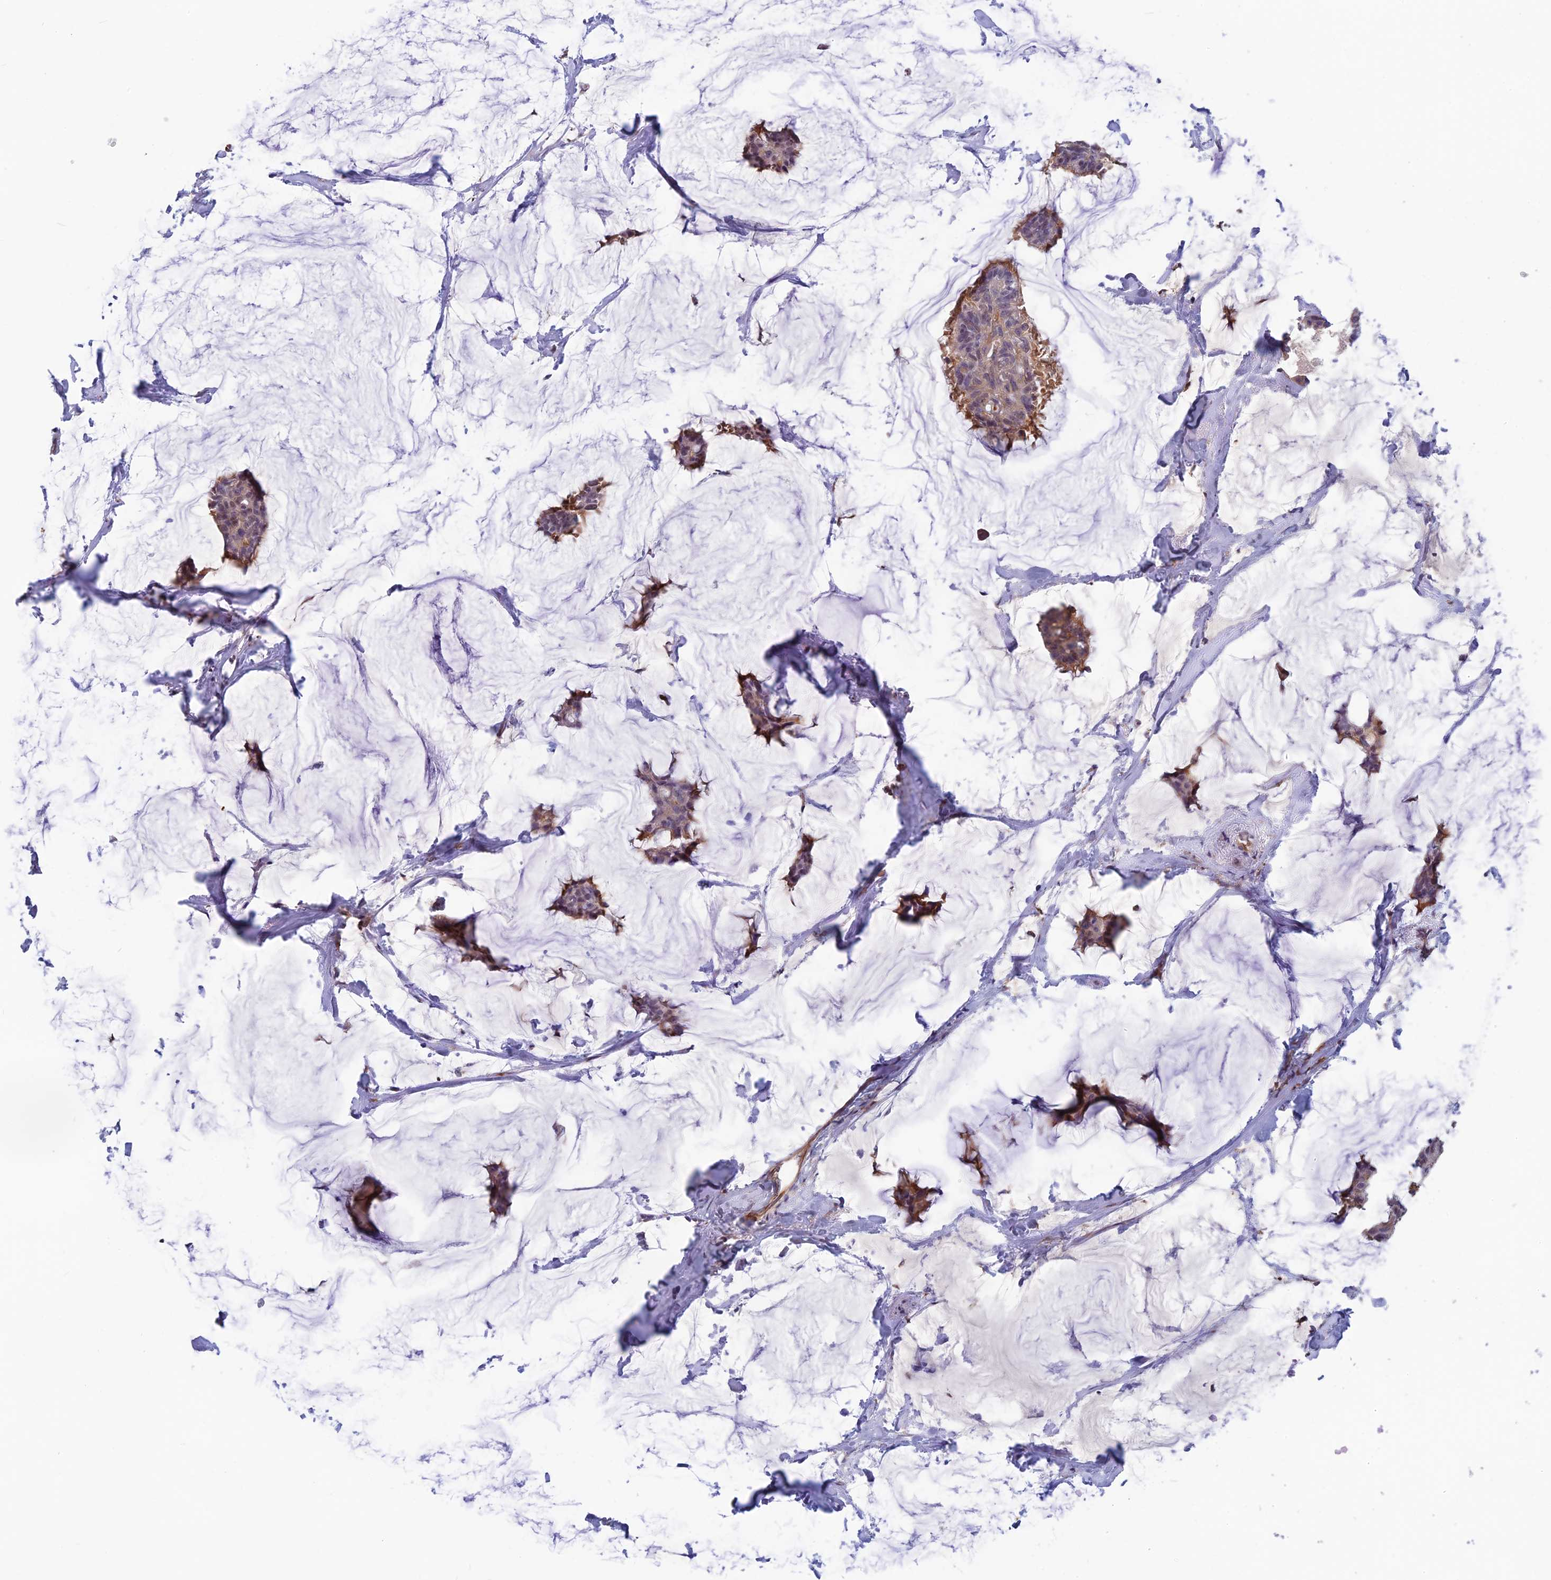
{"staining": {"intensity": "weak", "quantity": "25%-75%", "location": "cytoplasmic/membranous"}, "tissue": "breast cancer", "cell_type": "Tumor cells", "image_type": "cancer", "snomed": [{"axis": "morphology", "description": "Duct carcinoma"}, {"axis": "topography", "description": "Breast"}], "caption": "IHC (DAB) staining of human breast invasive ductal carcinoma demonstrates weak cytoplasmic/membranous protein expression in about 25%-75% of tumor cells.", "gene": "MAST2", "patient": {"sex": "female", "age": 93}}